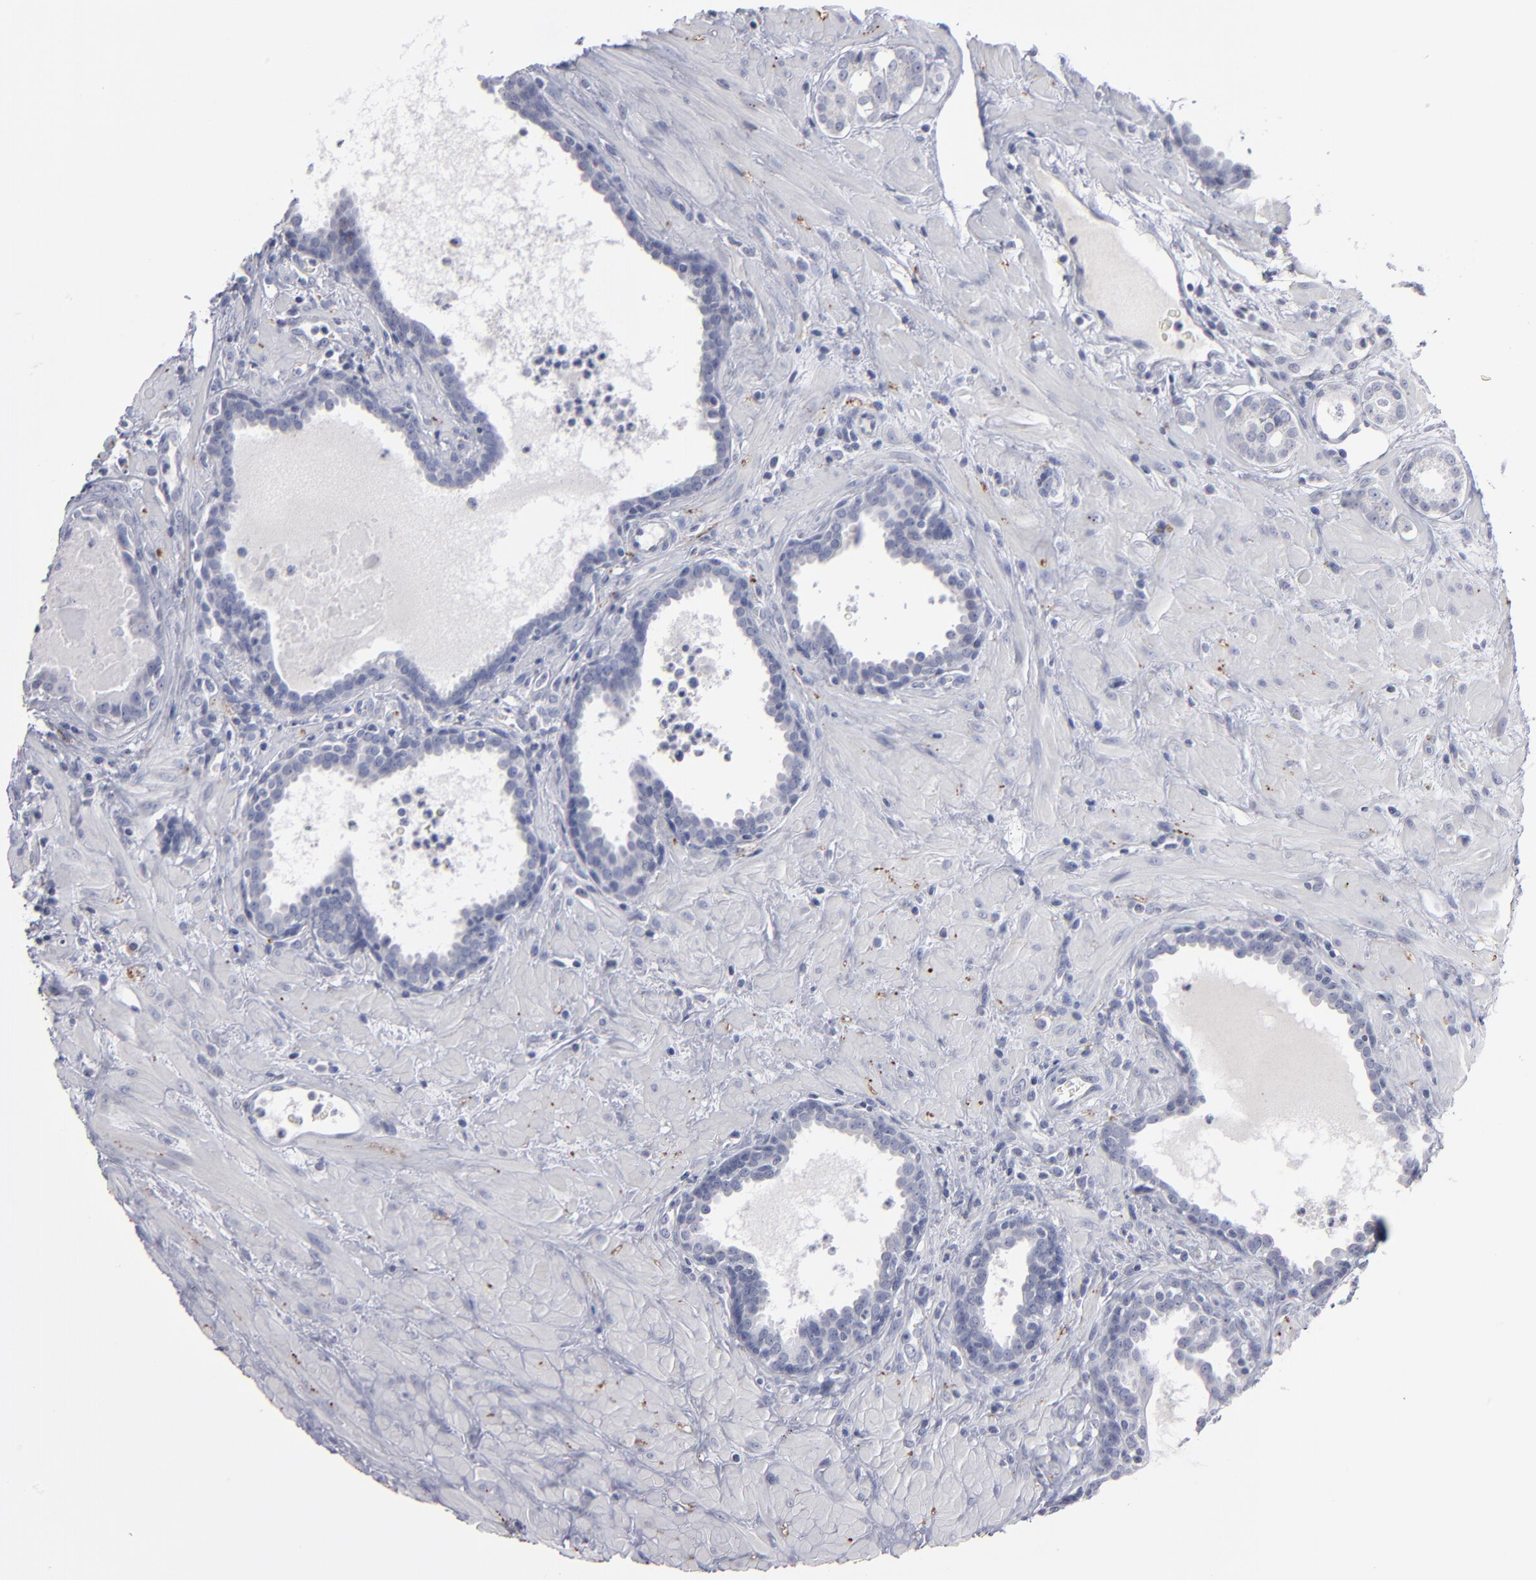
{"staining": {"intensity": "negative", "quantity": "none", "location": "none"}, "tissue": "prostate cancer", "cell_type": "Tumor cells", "image_type": "cancer", "snomed": [{"axis": "morphology", "description": "Adenocarcinoma, Low grade"}, {"axis": "topography", "description": "Prostate"}], "caption": "Immunohistochemical staining of prostate cancer shows no significant staining in tumor cells.", "gene": "RPH3A", "patient": {"sex": "male", "age": 57}}